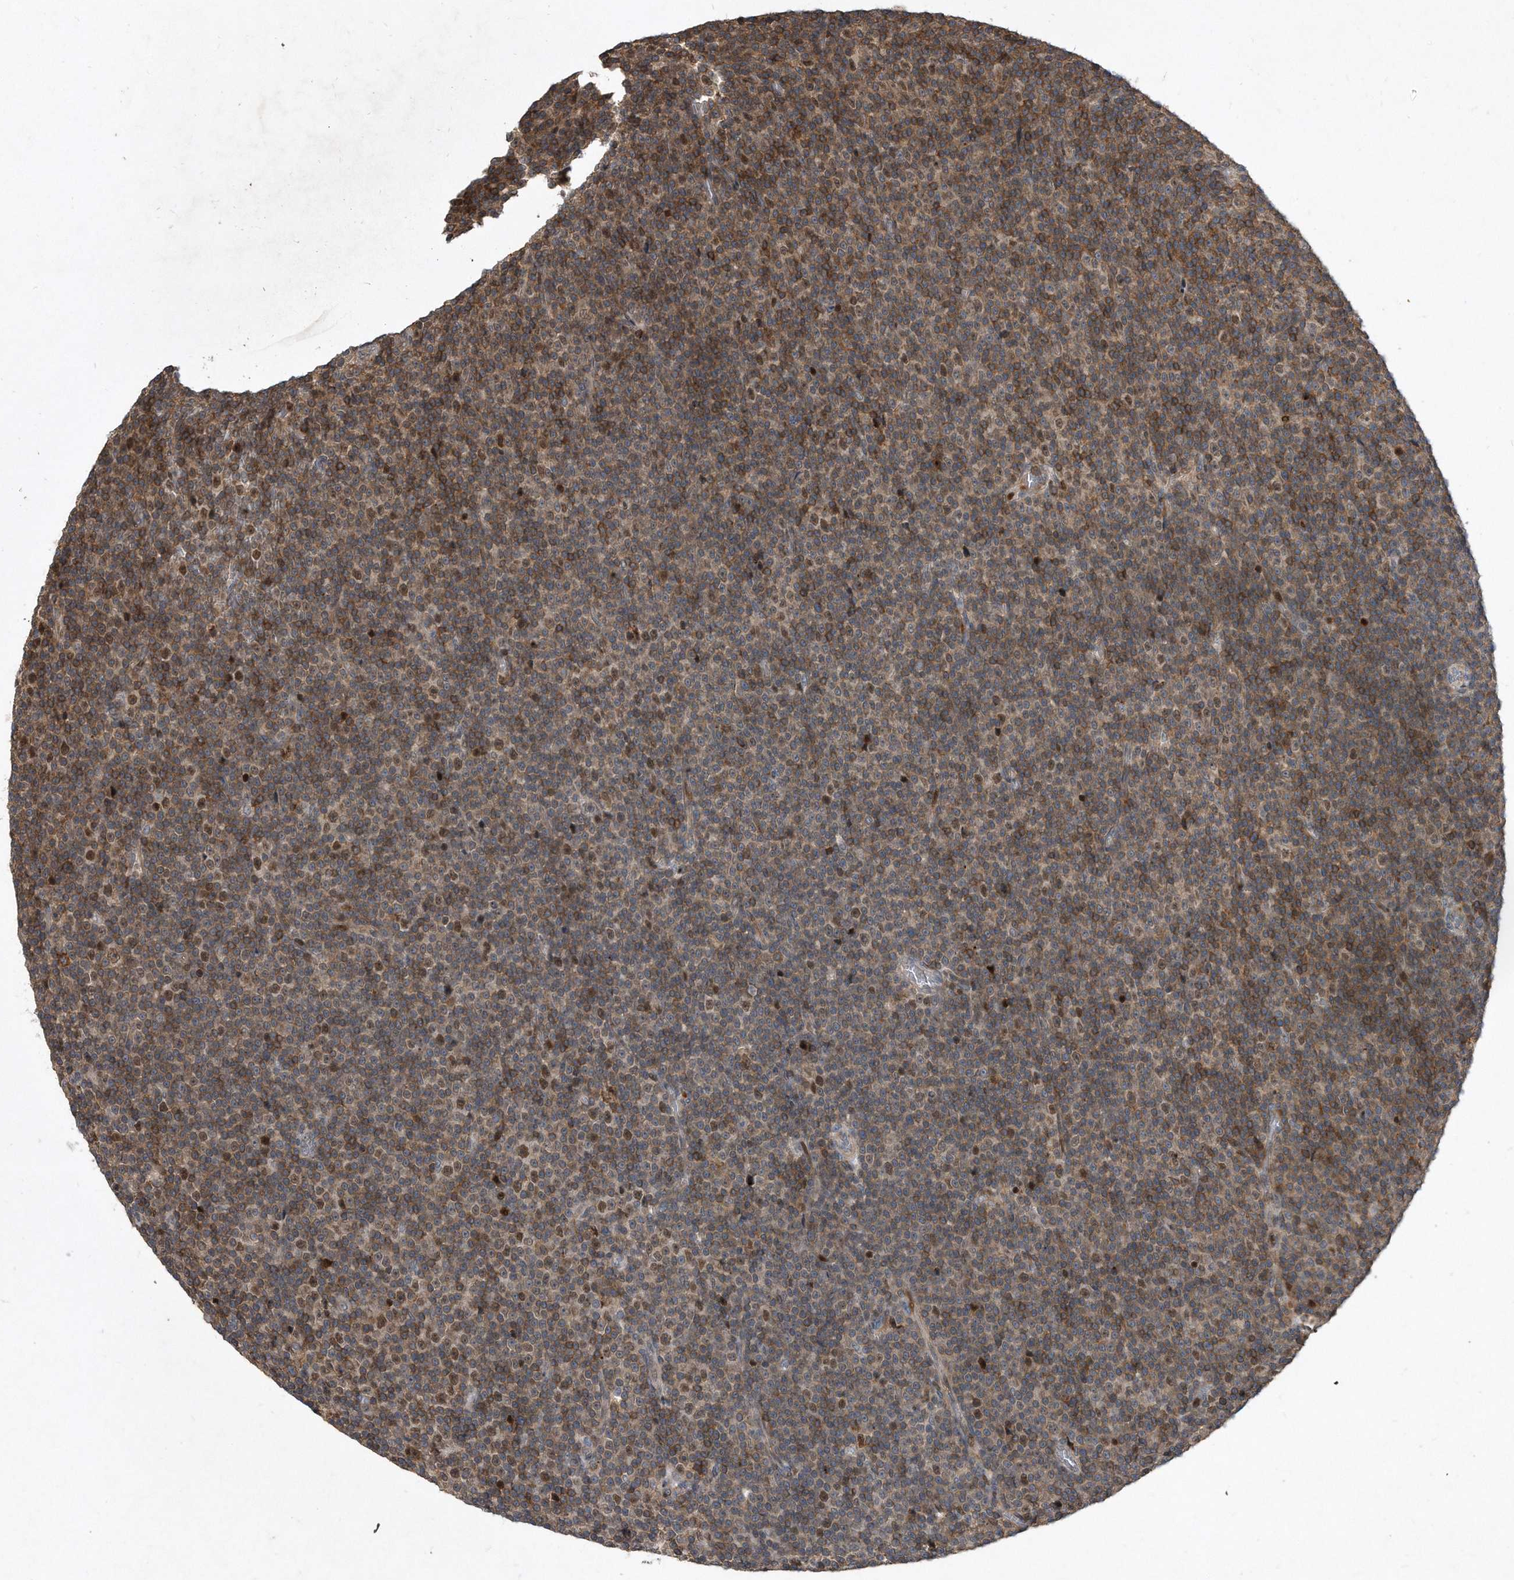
{"staining": {"intensity": "strong", "quantity": "25%-75%", "location": "cytoplasmic/membranous"}, "tissue": "lymphoma", "cell_type": "Tumor cells", "image_type": "cancer", "snomed": [{"axis": "morphology", "description": "Malignant lymphoma, non-Hodgkin's type, Low grade"}, {"axis": "topography", "description": "Lymph node"}], "caption": "Protein staining reveals strong cytoplasmic/membranous expression in about 25%-75% of tumor cells in lymphoma.", "gene": "PGBD2", "patient": {"sex": "female", "age": 67}}